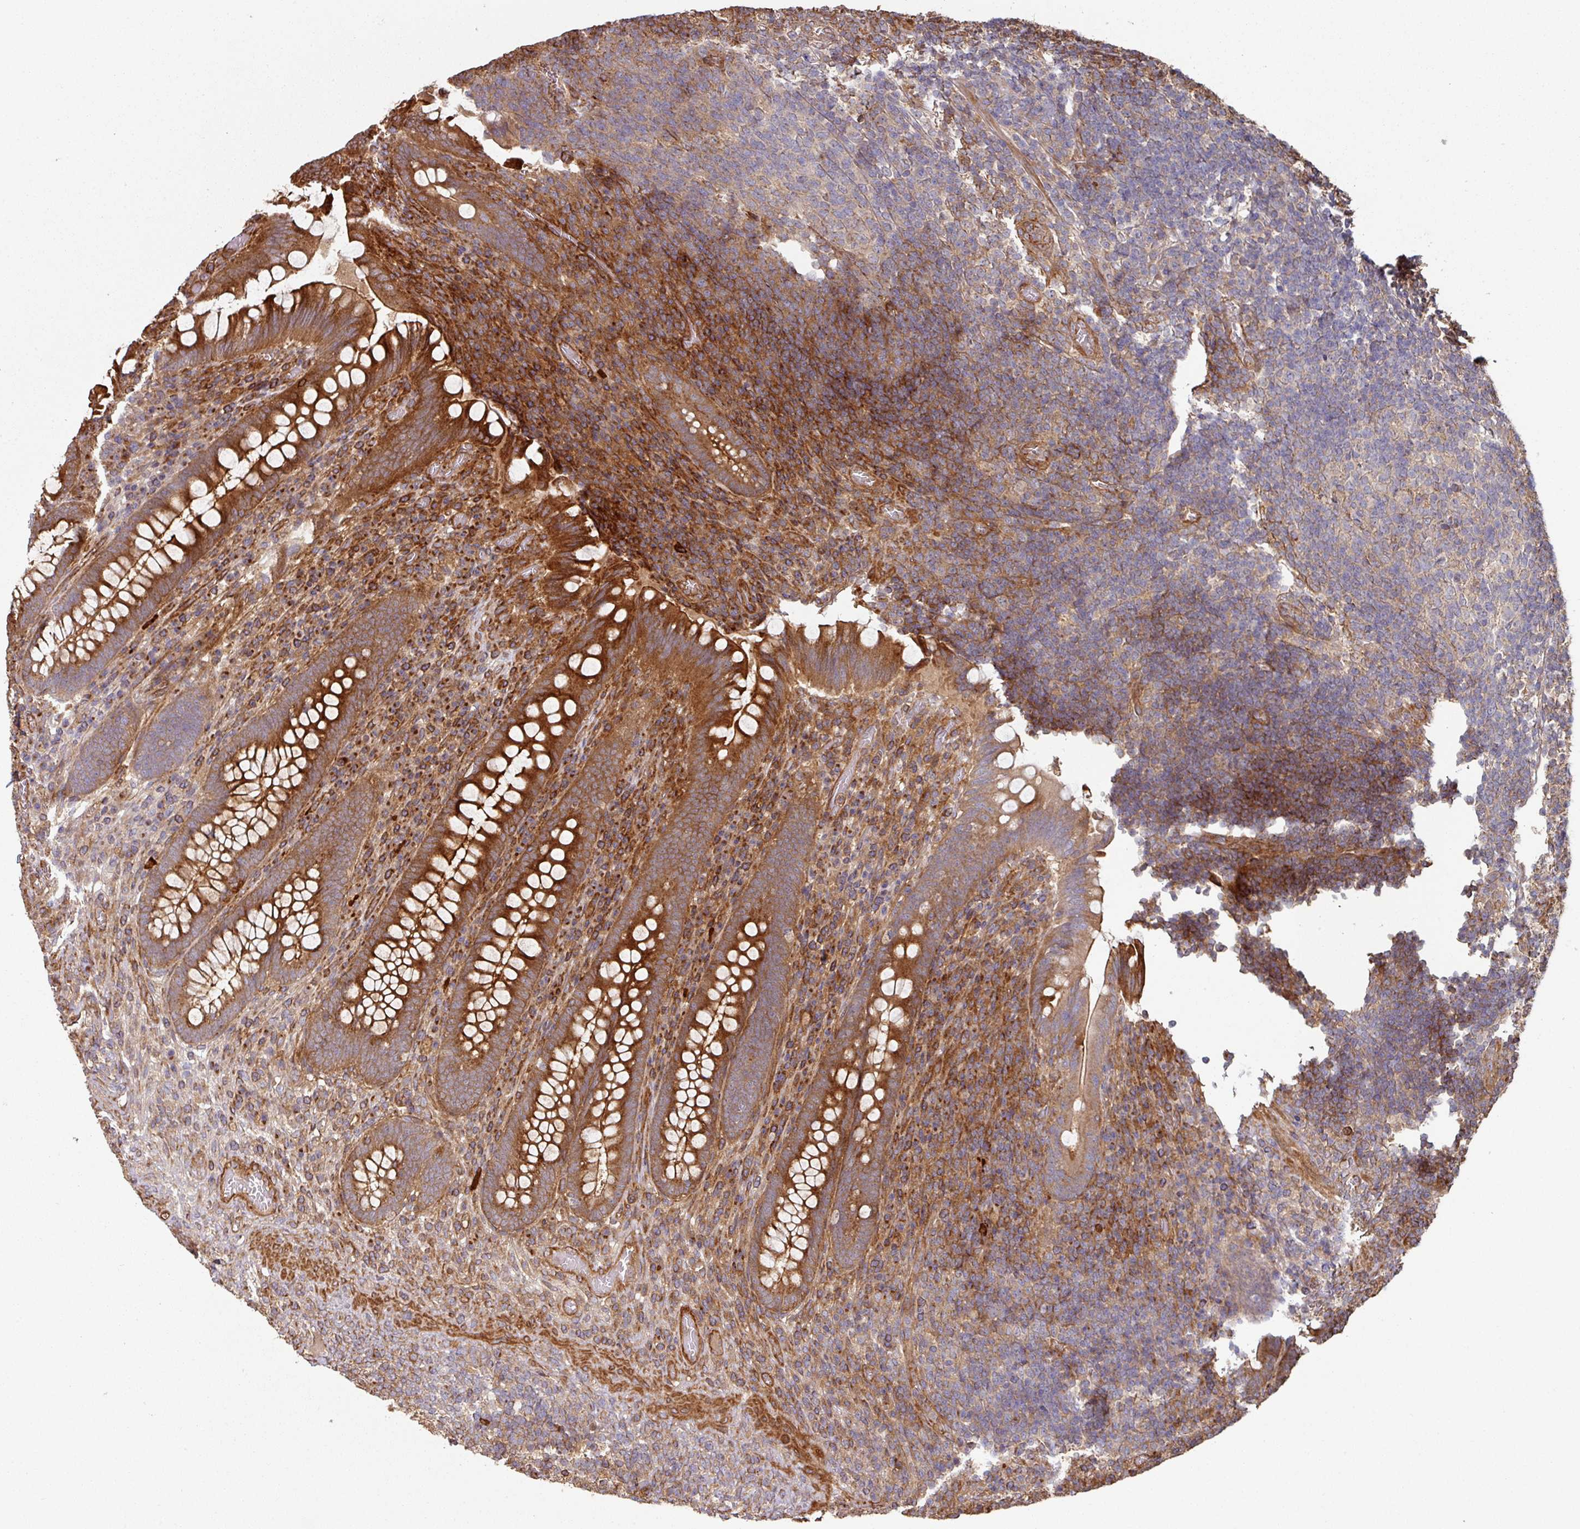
{"staining": {"intensity": "strong", "quantity": ">75%", "location": "cytoplasmic/membranous"}, "tissue": "appendix", "cell_type": "Glandular cells", "image_type": "normal", "snomed": [{"axis": "morphology", "description": "Normal tissue, NOS"}, {"axis": "topography", "description": "Appendix"}], "caption": "Strong cytoplasmic/membranous protein expression is appreciated in approximately >75% of glandular cells in appendix. The protein of interest is stained brown, and the nuclei are stained in blue (DAB IHC with brightfield microscopy, high magnification).", "gene": "SIK1", "patient": {"sex": "female", "age": 43}}